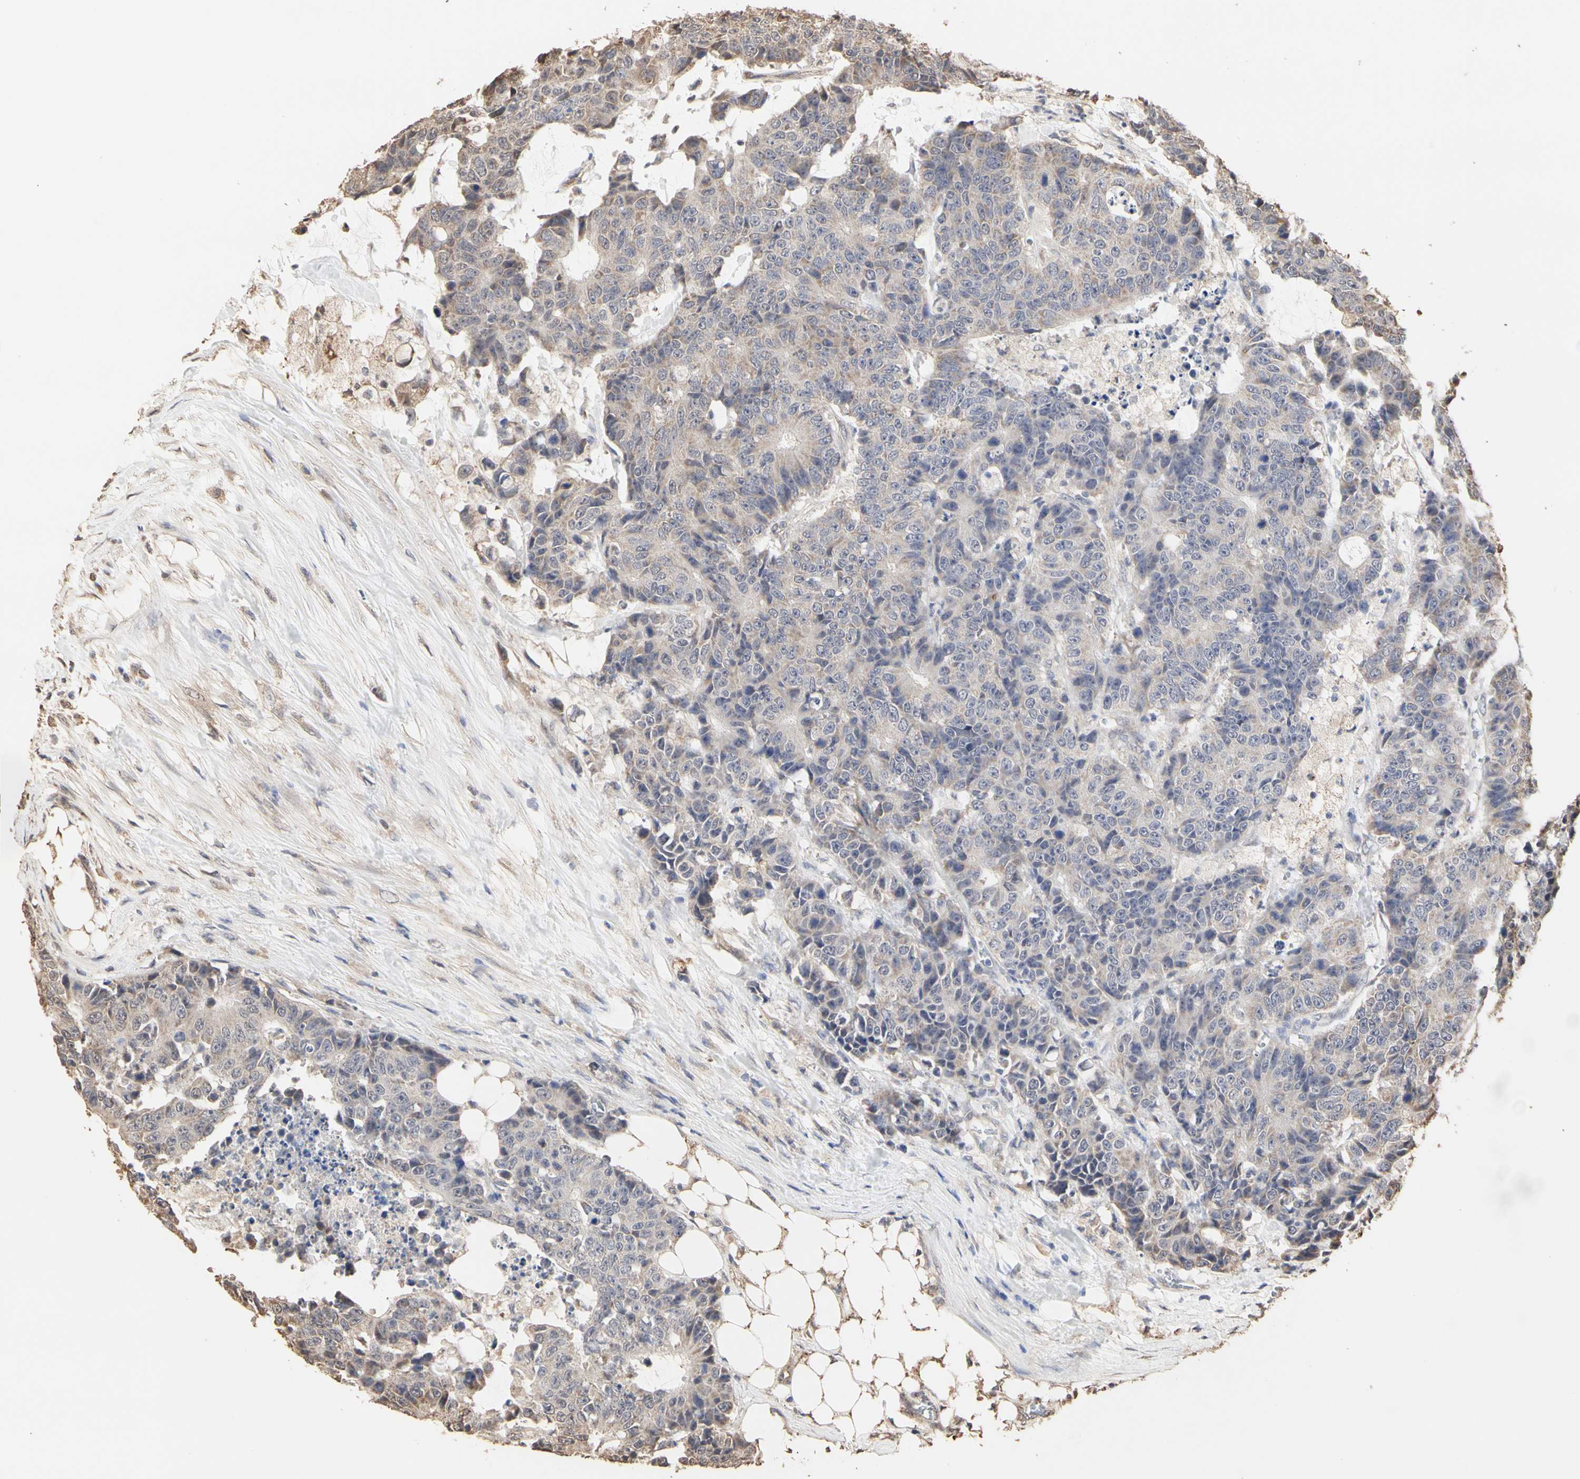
{"staining": {"intensity": "weak", "quantity": "25%-75%", "location": "cytoplasmic/membranous"}, "tissue": "colorectal cancer", "cell_type": "Tumor cells", "image_type": "cancer", "snomed": [{"axis": "morphology", "description": "Adenocarcinoma, NOS"}, {"axis": "topography", "description": "Colon"}], "caption": "Protein positivity by immunohistochemistry (IHC) demonstrates weak cytoplasmic/membranous staining in approximately 25%-75% of tumor cells in colorectal adenocarcinoma. The staining was performed using DAB, with brown indicating positive protein expression. Nuclei are stained blue with hematoxylin.", "gene": "TAOK1", "patient": {"sex": "female", "age": 86}}